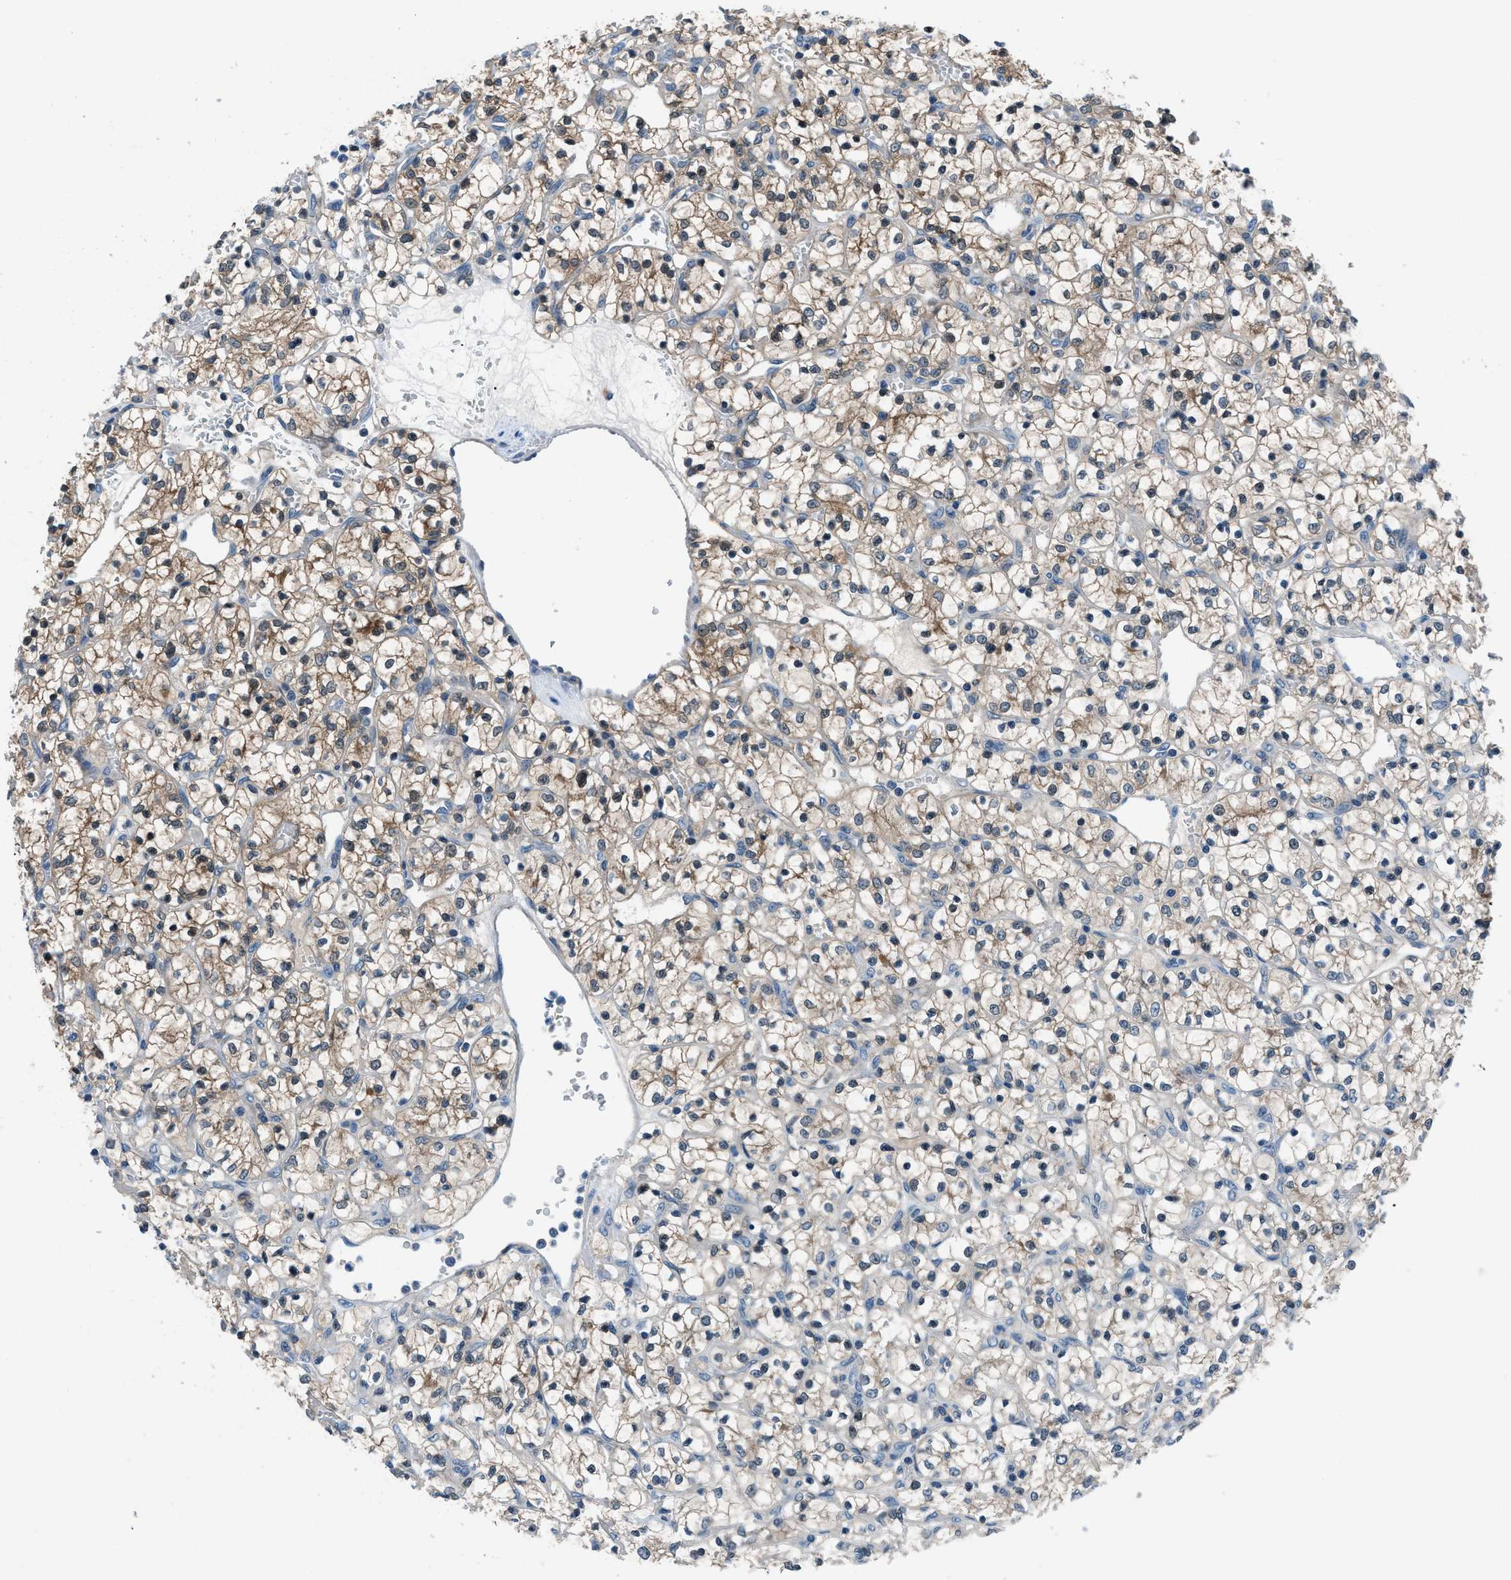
{"staining": {"intensity": "moderate", "quantity": ">75%", "location": "cytoplasmic/membranous"}, "tissue": "renal cancer", "cell_type": "Tumor cells", "image_type": "cancer", "snomed": [{"axis": "morphology", "description": "Adenocarcinoma, NOS"}, {"axis": "topography", "description": "Kidney"}], "caption": "Immunohistochemistry (IHC) (DAB (3,3'-diaminobenzidine)) staining of human renal cancer (adenocarcinoma) displays moderate cytoplasmic/membranous protein staining in approximately >75% of tumor cells.", "gene": "ACP1", "patient": {"sex": "female", "age": 69}}